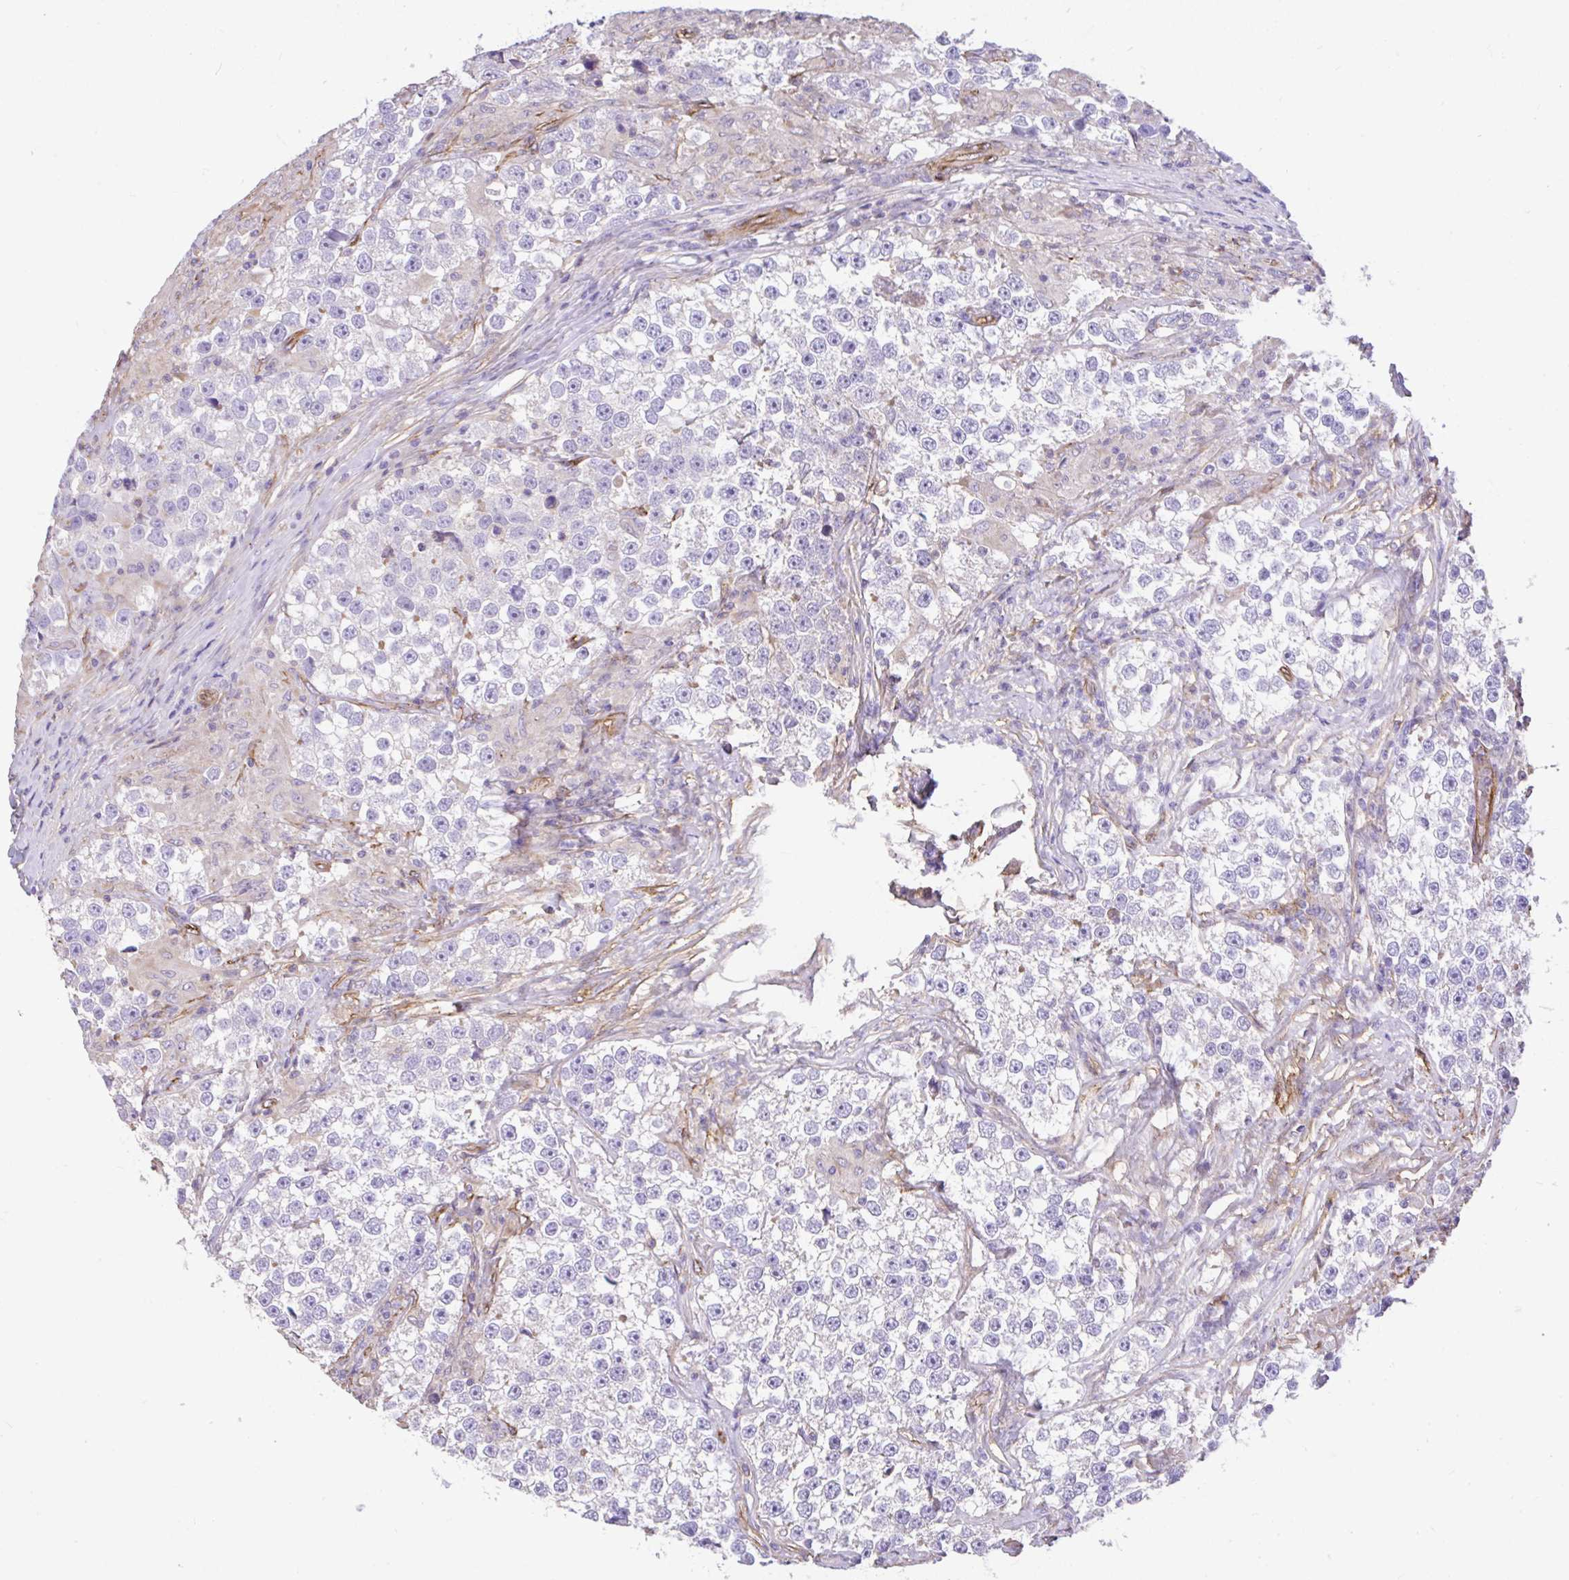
{"staining": {"intensity": "negative", "quantity": "none", "location": "none"}, "tissue": "testis cancer", "cell_type": "Tumor cells", "image_type": "cancer", "snomed": [{"axis": "morphology", "description": "Seminoma, NOS"}, {"axis": "topography", "description": "Testis"}], "caption": "Immunohistochemistry histopathology image of neoplastic tissue: testis cancer stained with DAB (3,3'-diaminobenzidine) shows no significant protein expression in tumor cells. (DAB (3,3'-diaminobenzidine) immunohistochemistry (IHC) with hematoxylin counter stain).", "gene": "PTPRK", "patient": {"sex": "male", "age": 46}}